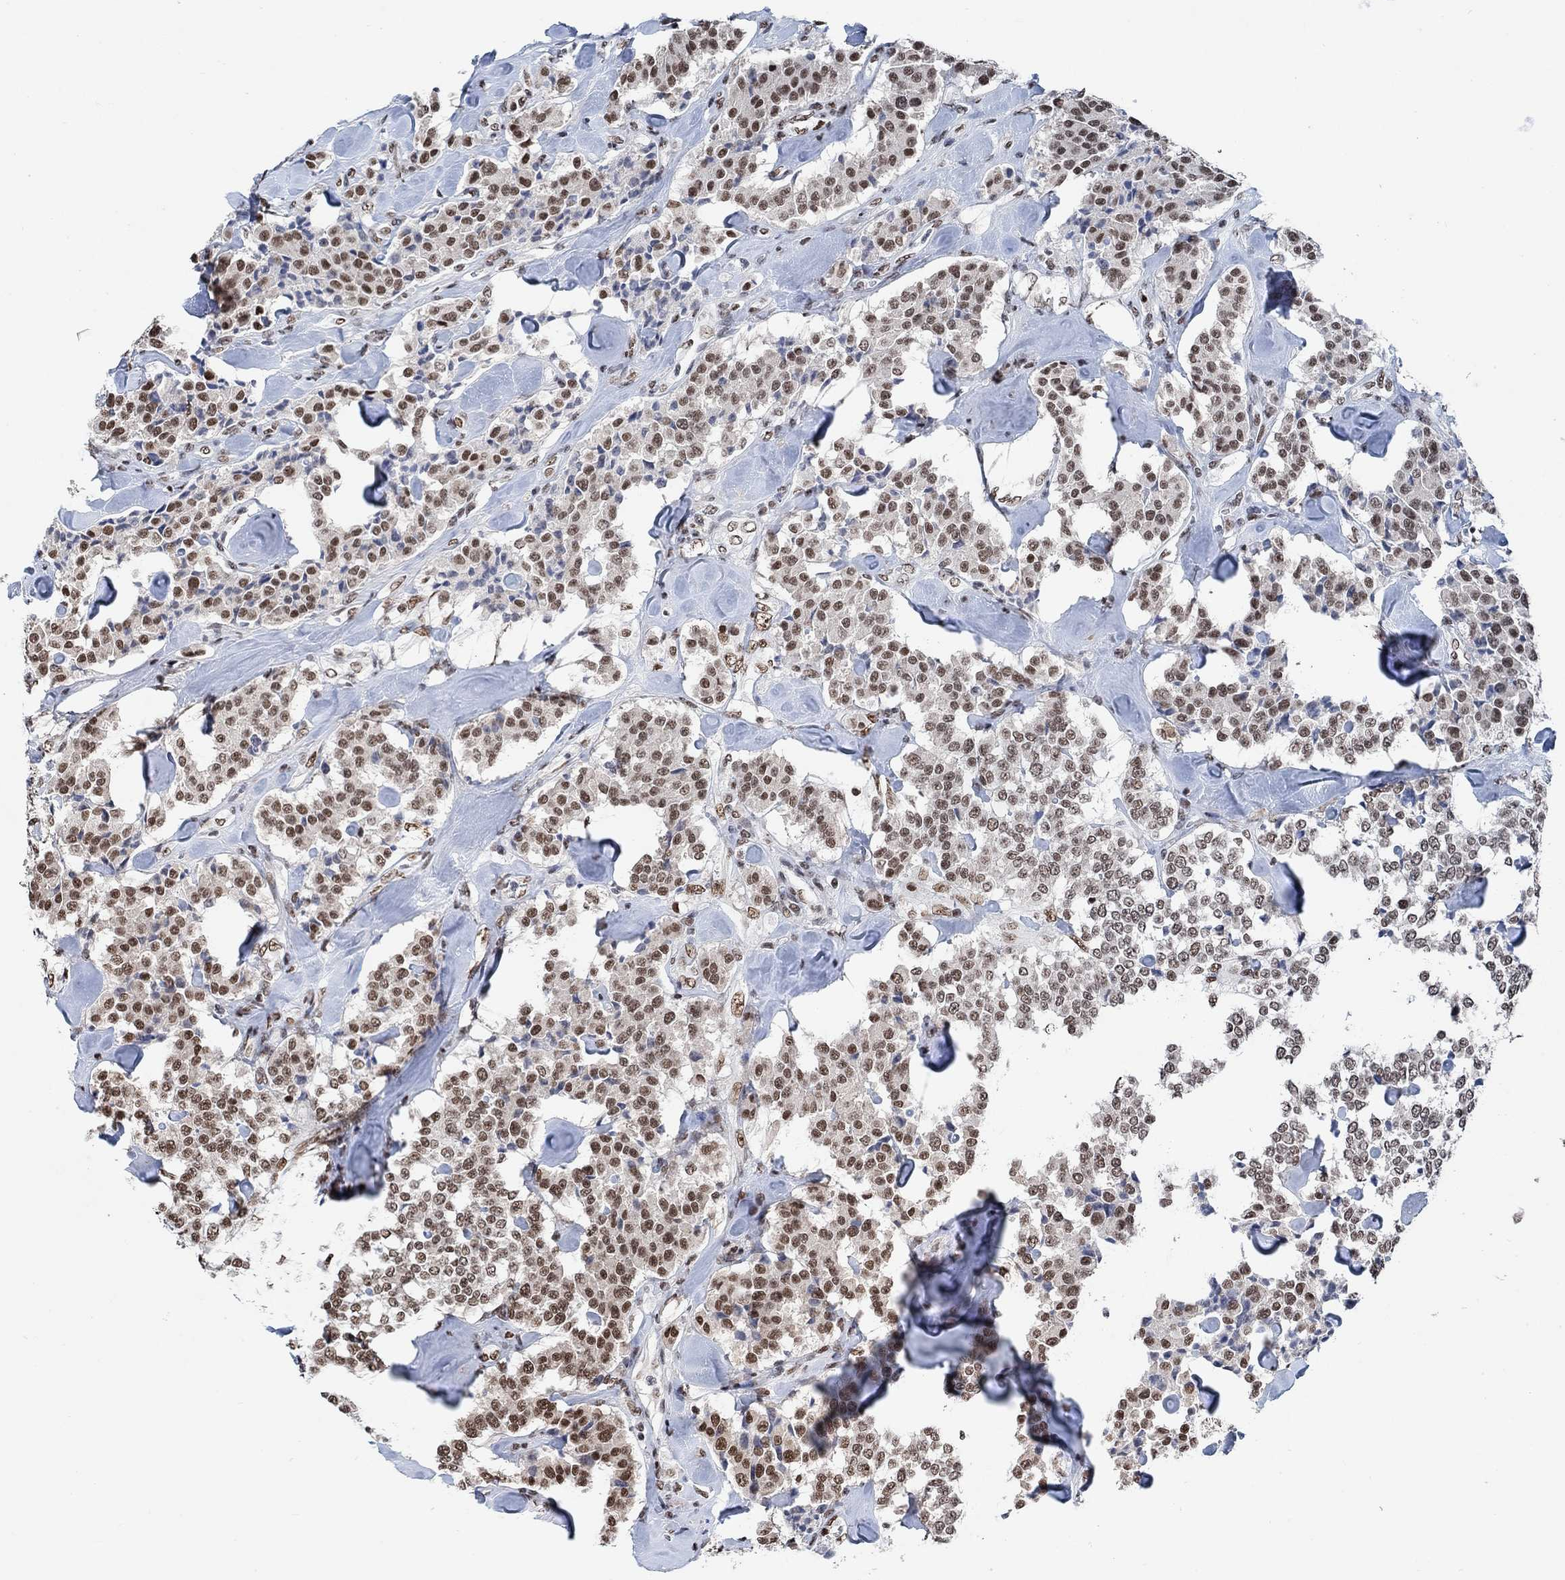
{"staining": {"intensity": "moderate", "quantity": ">75%", "location": "nuclear"}, "tissue": "carcinoid", "cell_type": "Tumor cells", "image_type": "cancer", "snomed": [{"axis": "morphology", "description": "Carcinoid, malignant, NOS"}, {"axis": "topography", "description": "Pancreas"}], "caption": "The photomicrograph shows immunohistochemical staining of carcinoid. There is moderate nuclear expression is present in about >75% of tumor cells. The staining is performed using DAB brown chromogen to label protein expression. The nuclei are counter-stained blue using hematoxylin.", "gene": "USP39", "patient": {"sex": "male", "age": 41}}